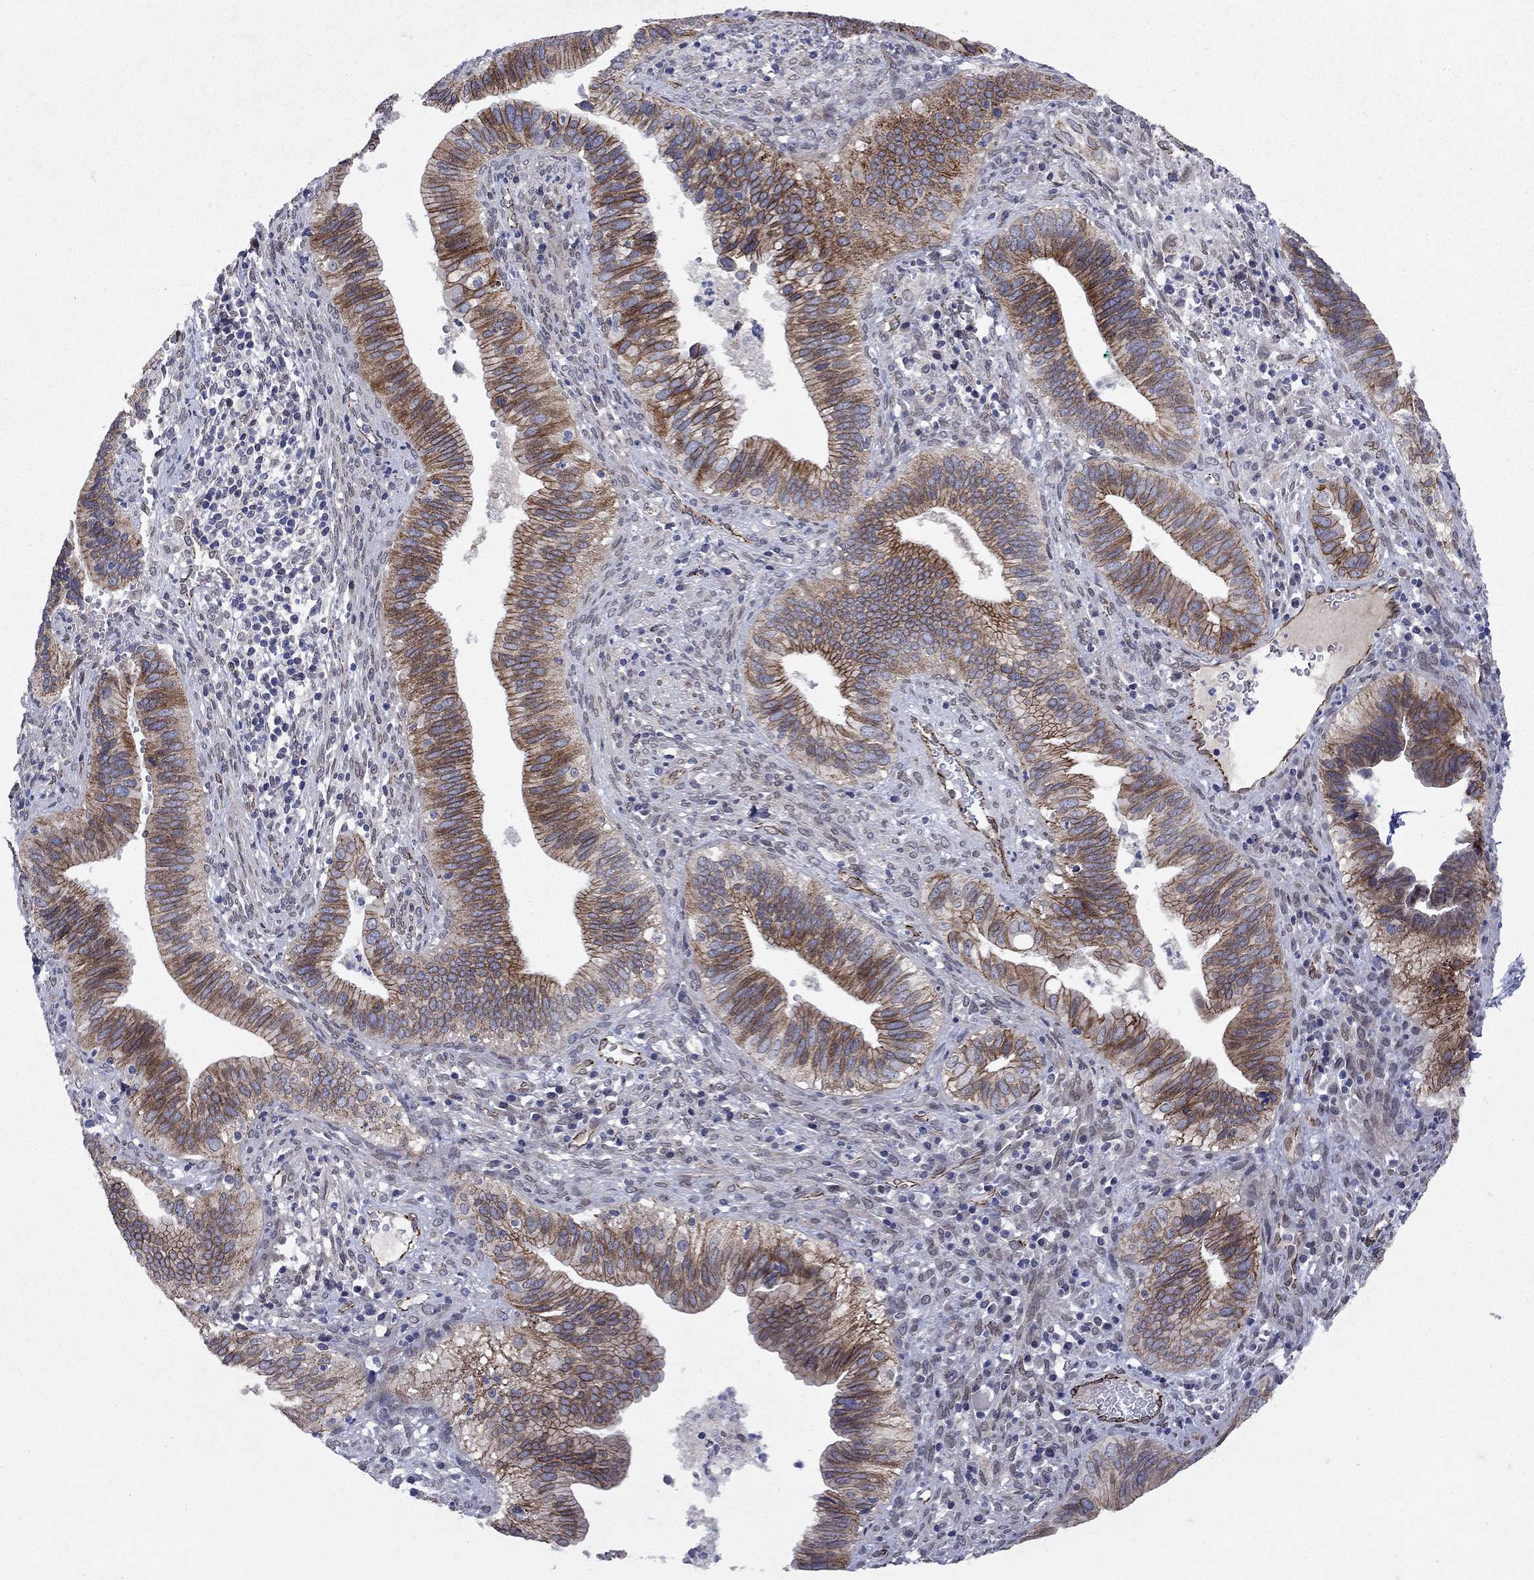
{"staining": {"intensity": "moderate", "quantity": "25%-75%", "location": "cytoplasmic/membranous"}, "tissue": "cervical cancer", "cell_type": "Tumor cells", "image_type": "cancer", "snomed": [{"axis": "morphology", "description": "Adenocarcinoma, NOS"}, {"axis": "topography", "description": "Cervix"}], "caption": "A brown stain labels moderate cytoplasmic/membranous expression of a protein in human cervical cancer (adenocarcinoma) tumor cells.", "gene": "EMC9", "patient": {"sex": "female", "age": 42}}